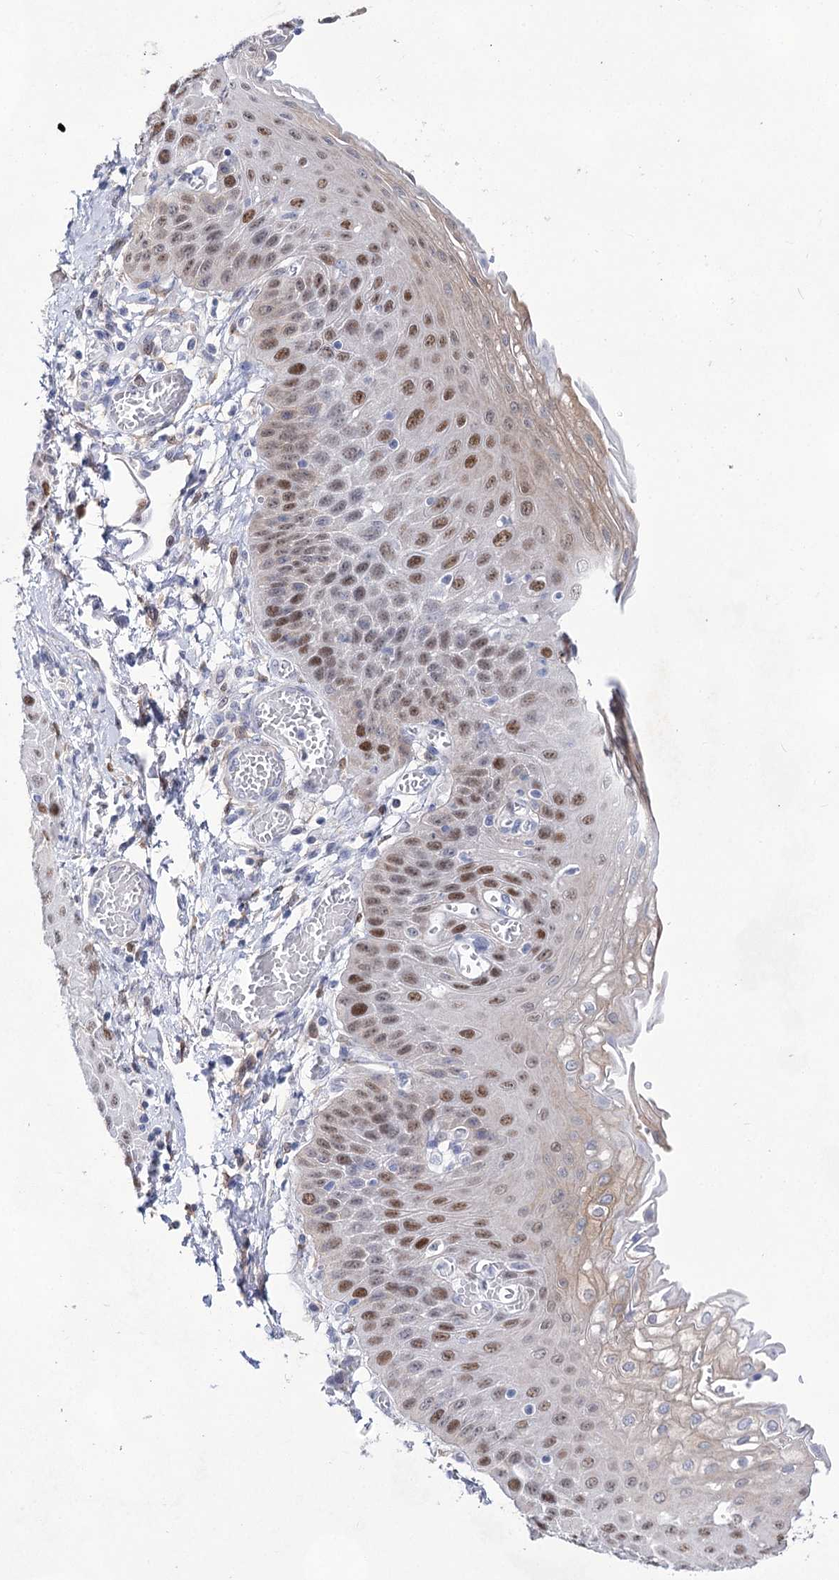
{"staining": {"intensity": "moderate", "quantity": "25%-75%", "location": "nuclear"}, "tissue": "esophagus", "cell_type": "Squamous epithelial cells", "image_type": "normal", "snomed": [{"axis": "morphology", "description": "Normal tissue, NOS"}, {"axis": "topography", "description": "Esophagus"}], "caption": "Unremarkable esophagus reveals moderate nuclear positivity in approximately 25%-75% of squamous epithelial cells, visualized by immunohistochemistry. The staining was performed using DAB (3,3'-diaminobenzidine) to visualize the protein expression in brown, while the nuclei were stained in blue with hematoxylin (Magnification: 20x).", "gene": "UGDH", "patient": {"sex": "male", "age": 81}}